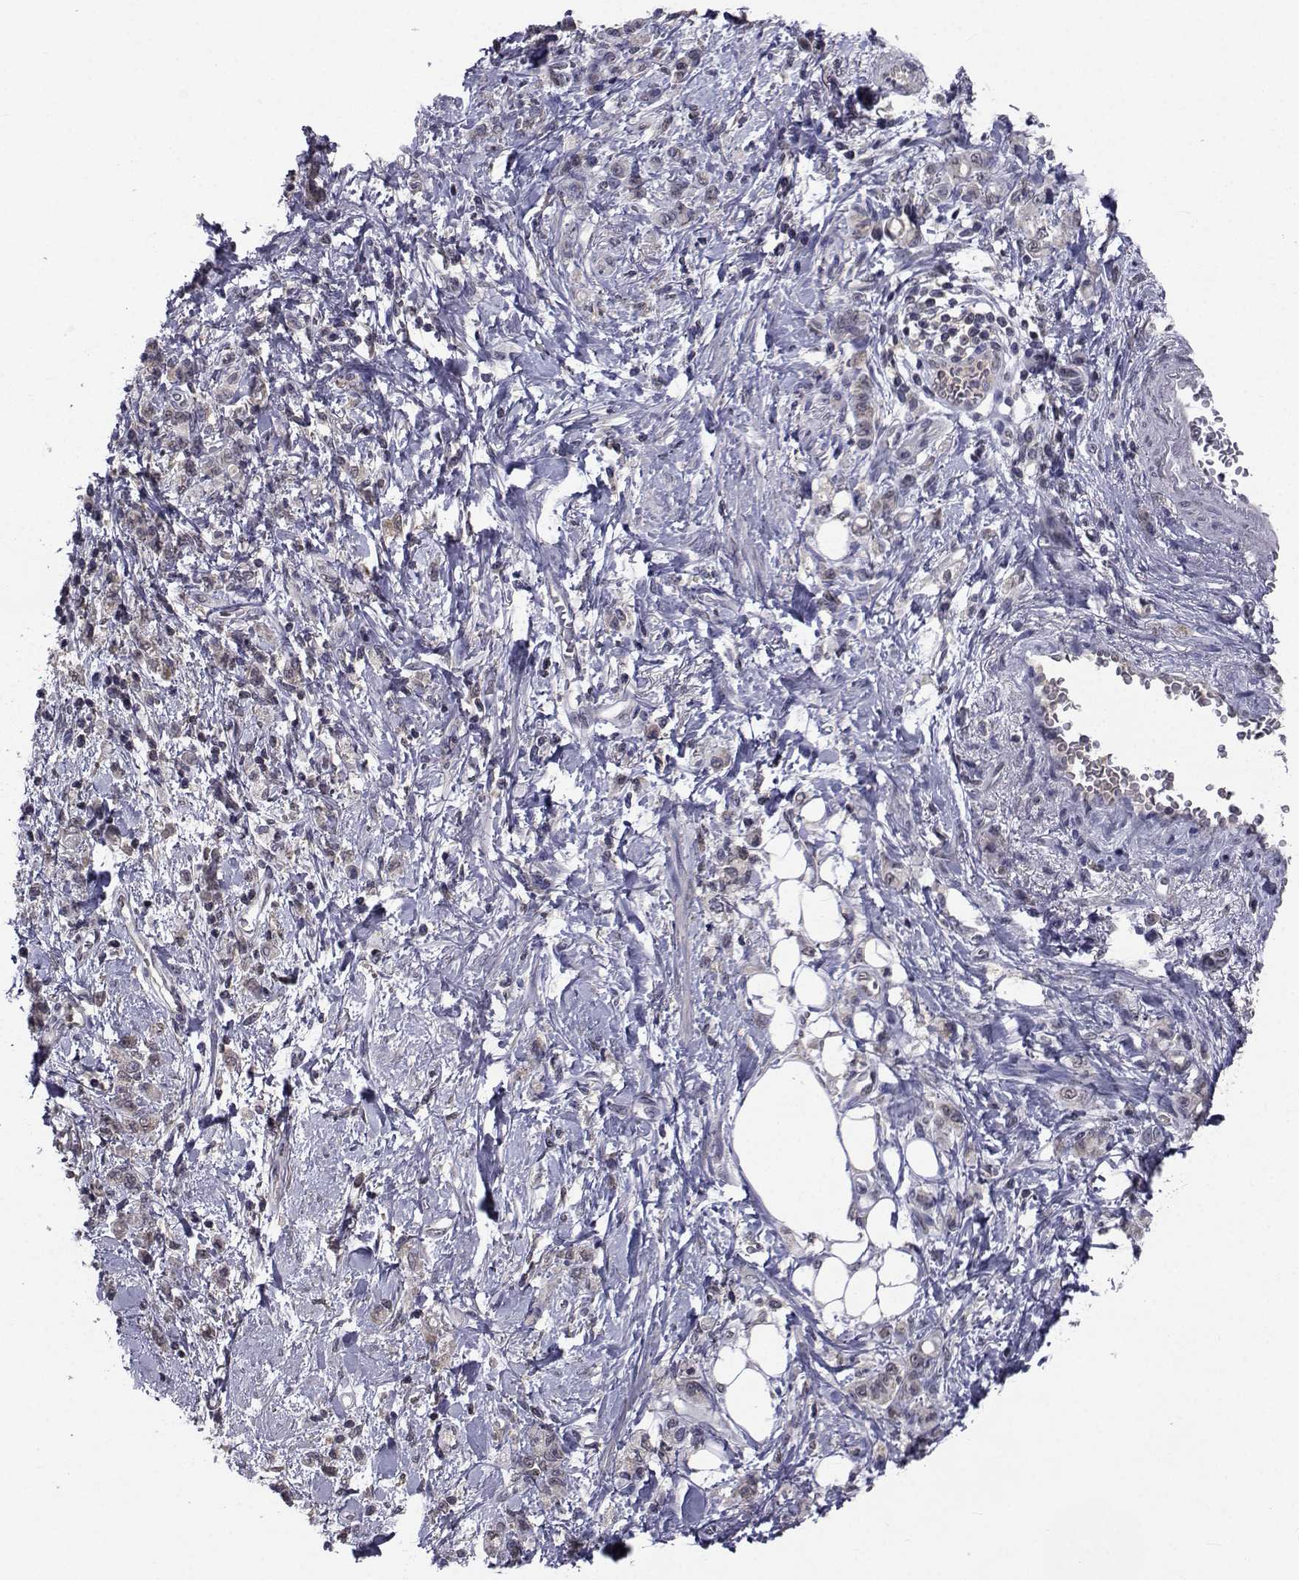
{"staining": {"intensity": "weak", "quantity": ">75%", "location": "cytoplasmic/membranous"}, "tissue": "stomach cancer", "cell_type": "Tumor cells", "image_type": "cancer", "snomed": [{"axis": "morphology", "description": "Adenocarcinoma, NOS"}, {"axis": "topography", "description": "Stomach"}], "caption": "High-power microscopy captured an immunohistochemistry (IHC) histopathology image of adenocarcinoma (stomach), revealing weak cytoplasmic/membranous expression in about >75% of tumor cells.", "gene": "CYP2S1", "patient": {"sex": "male", "age": 77}}